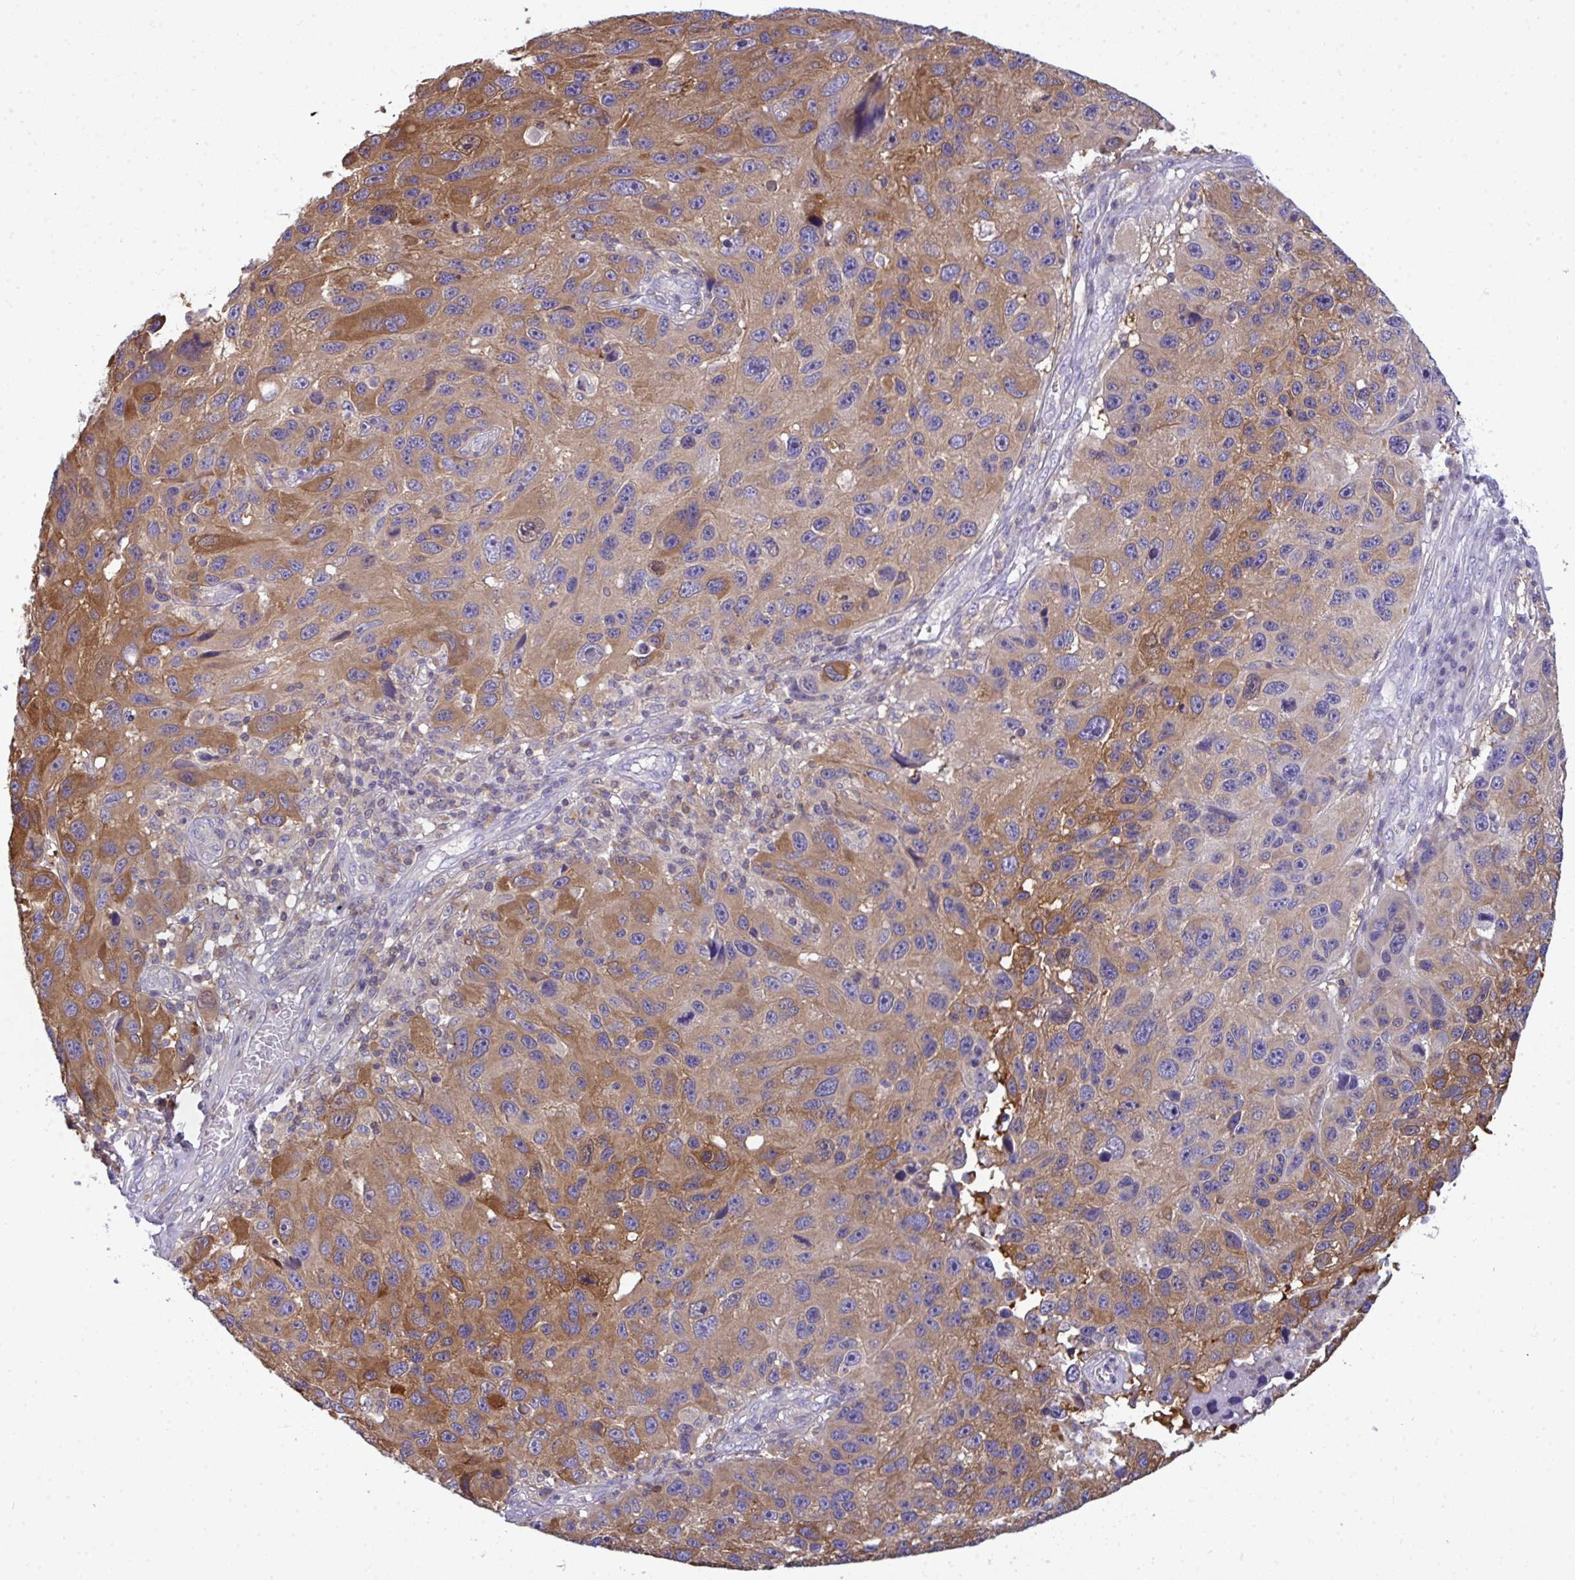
{"staining": {"intensity": "moderate", "quantity": ">75%", "location": "cytoplasmic/membranous"}, "tissue": "melanoma", "cell_type": "Tumor cells", "image_type": "cancer", "snomed": [{"axis": "morphology", "description": "Malignant melanoma, NOS"}, {"axis": "topography", "description": "Skin"}], "caption": "Moderate cytoplasmic/membranous staining for a protein is appreciated in approximately >75% of tumor cells of melanoma using immunohistochemistry.", "gene": "SLC30A6", "patient": {"sex": "male", "age": 53}}